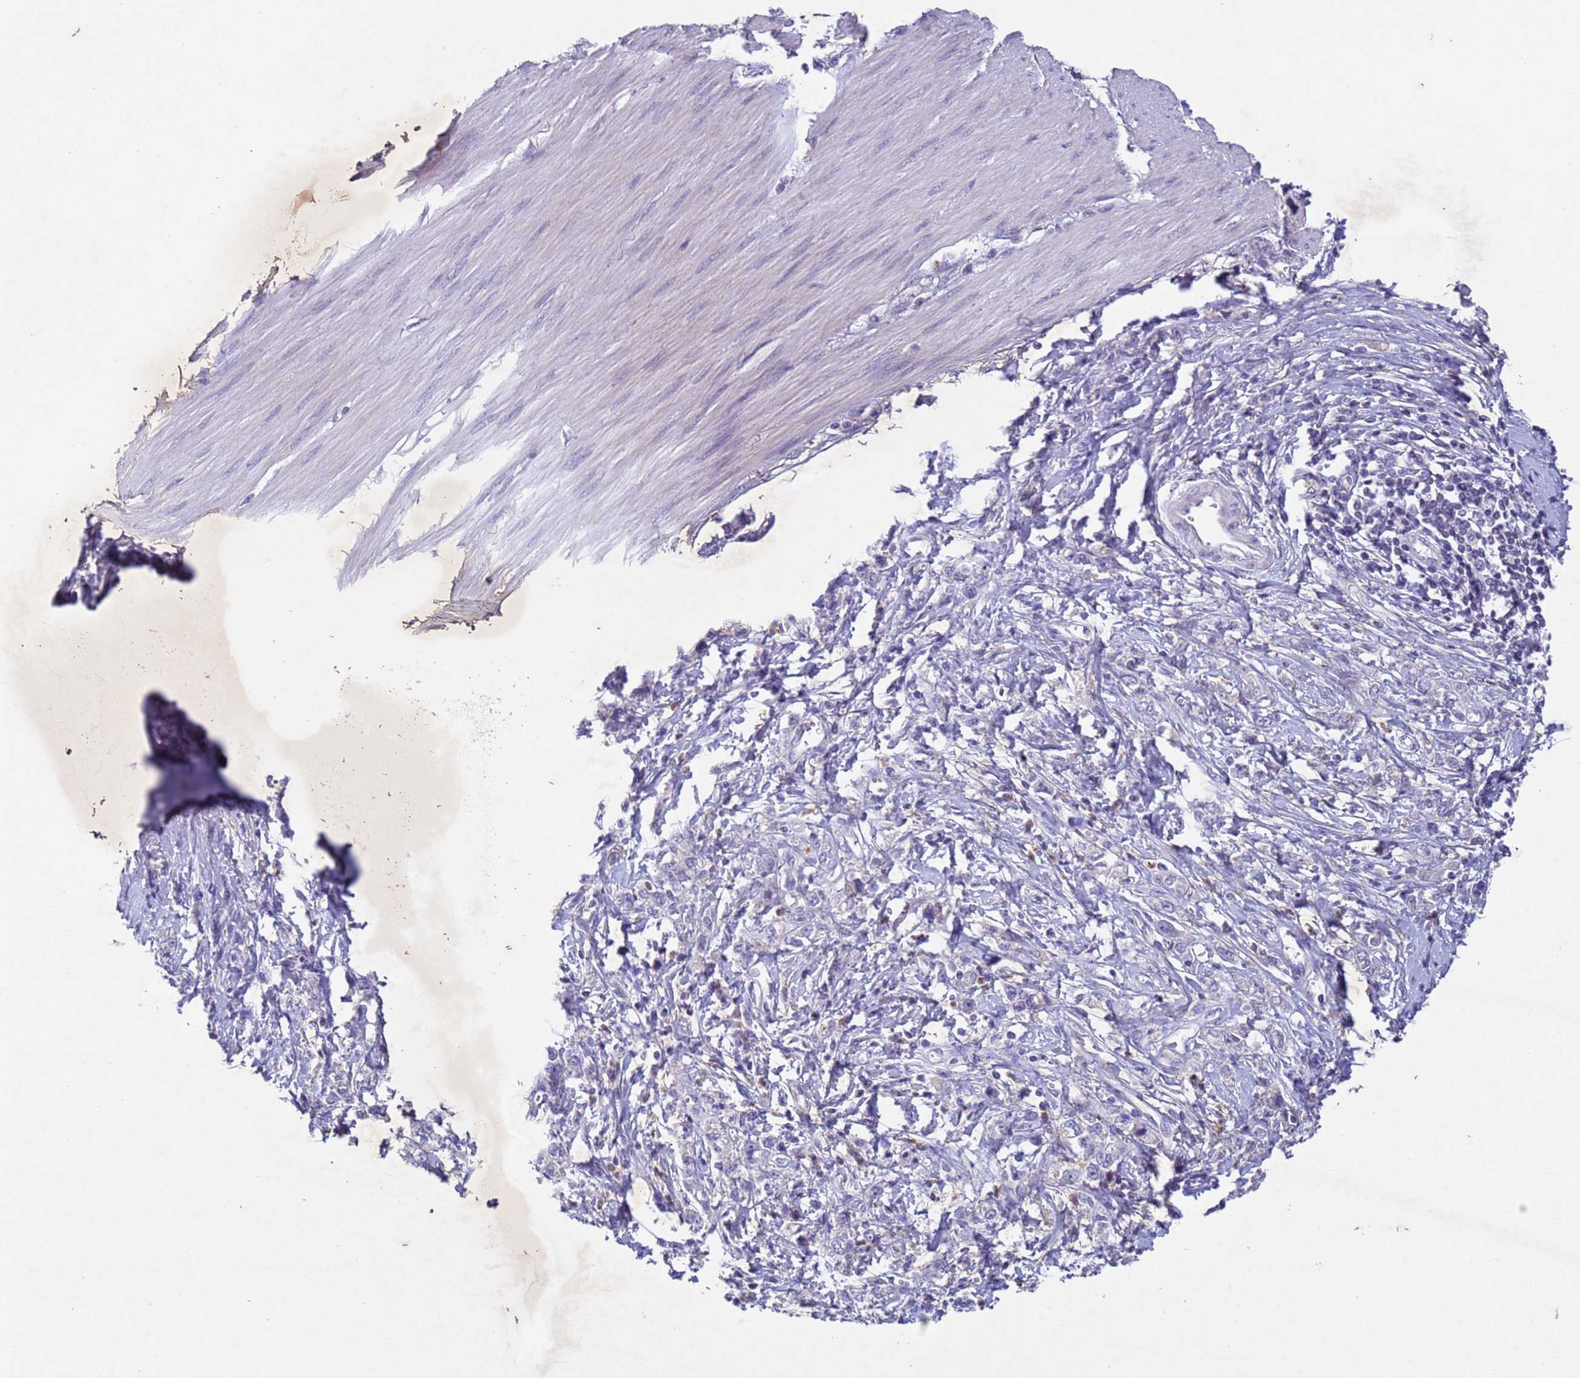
{"staining": {"intensity": "negative", "quantity": "none", "location": "none"}, "tissue": "stomach cancer", "cell_type": "Tumor cells", "image_type": "cancer", "snomed": [{"axis": "morphology", "description": "Adenocarcinoma, NOS"}, {"axis": "topography", "description": "Stomach"}], "caption": "Tumor cells show no significant protein expression in adenocarcinoma (stomach).", "gene": "NLRP11", "patient": {"sex": "female", "age": 76}}